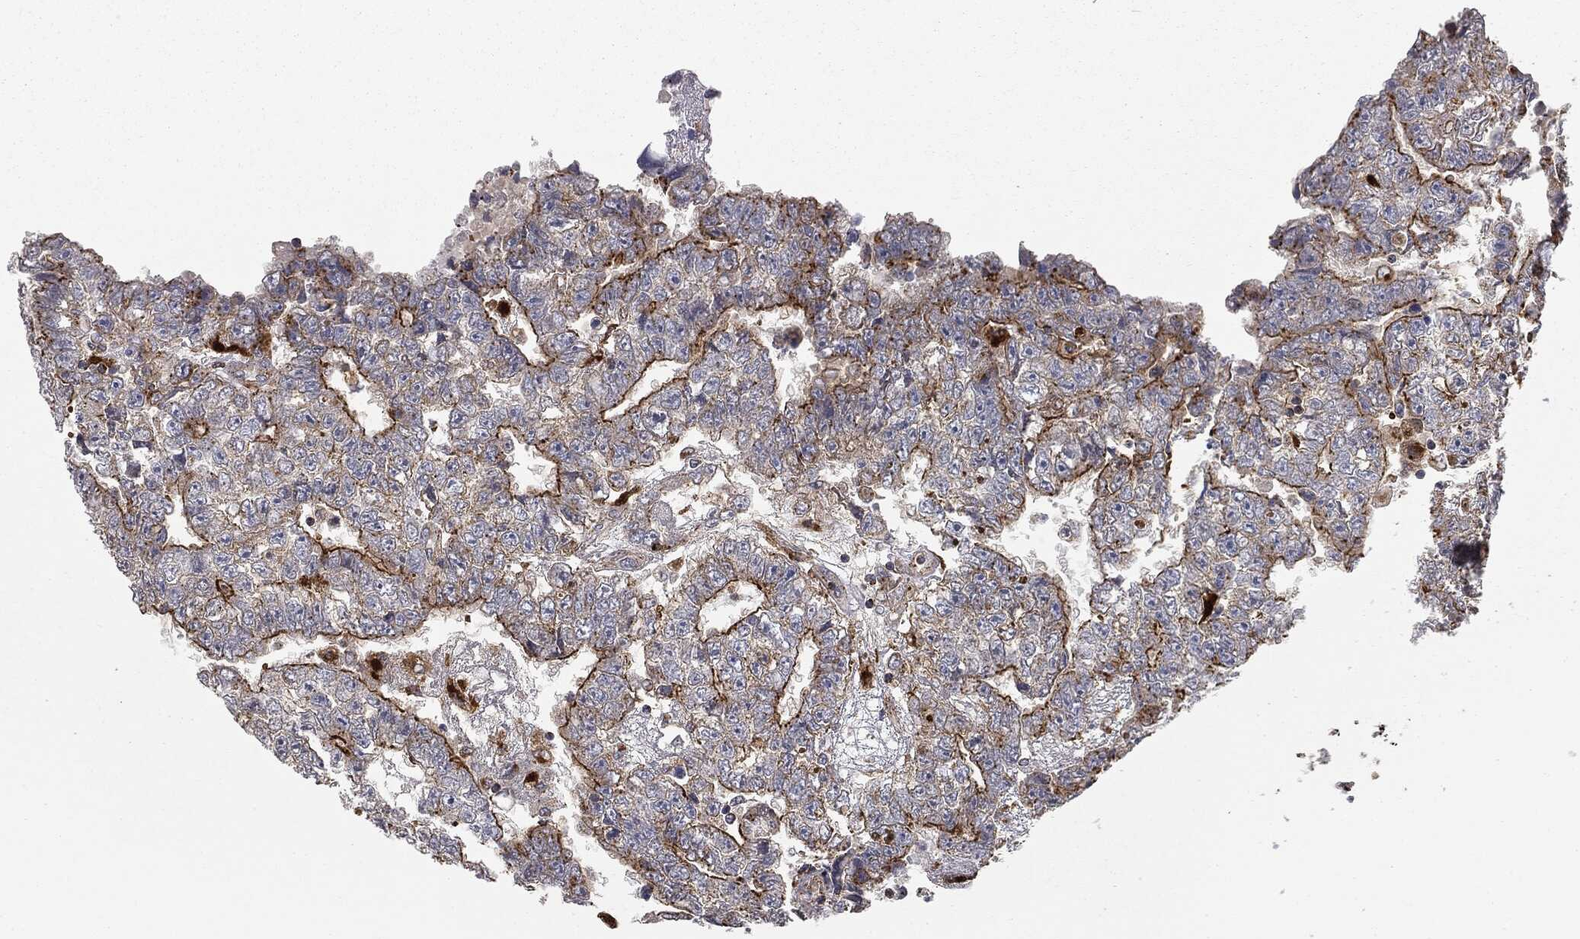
{"staining": {"intensity": "strong", "quantity": "25%-75%", "location": "cytoplasmic/membranous"}, "tissue": "testis cancer", "cell_type": "Tumor cells", "image_type": "cancer", "snomed": [{"axis": "morphology", "description": "Carcinoma, Embryonal, NOS"}, {"axis": "topography", "description": "Testis"}], "caption": "Testis cancer (embryonal carcinoma) stained with IHC exhibits strong cytoplasmic/membranous staining in approximately 25%-75% of tumor cells.", "gene": "CTSA", "patient": {"sex": "male", "age": 25}}